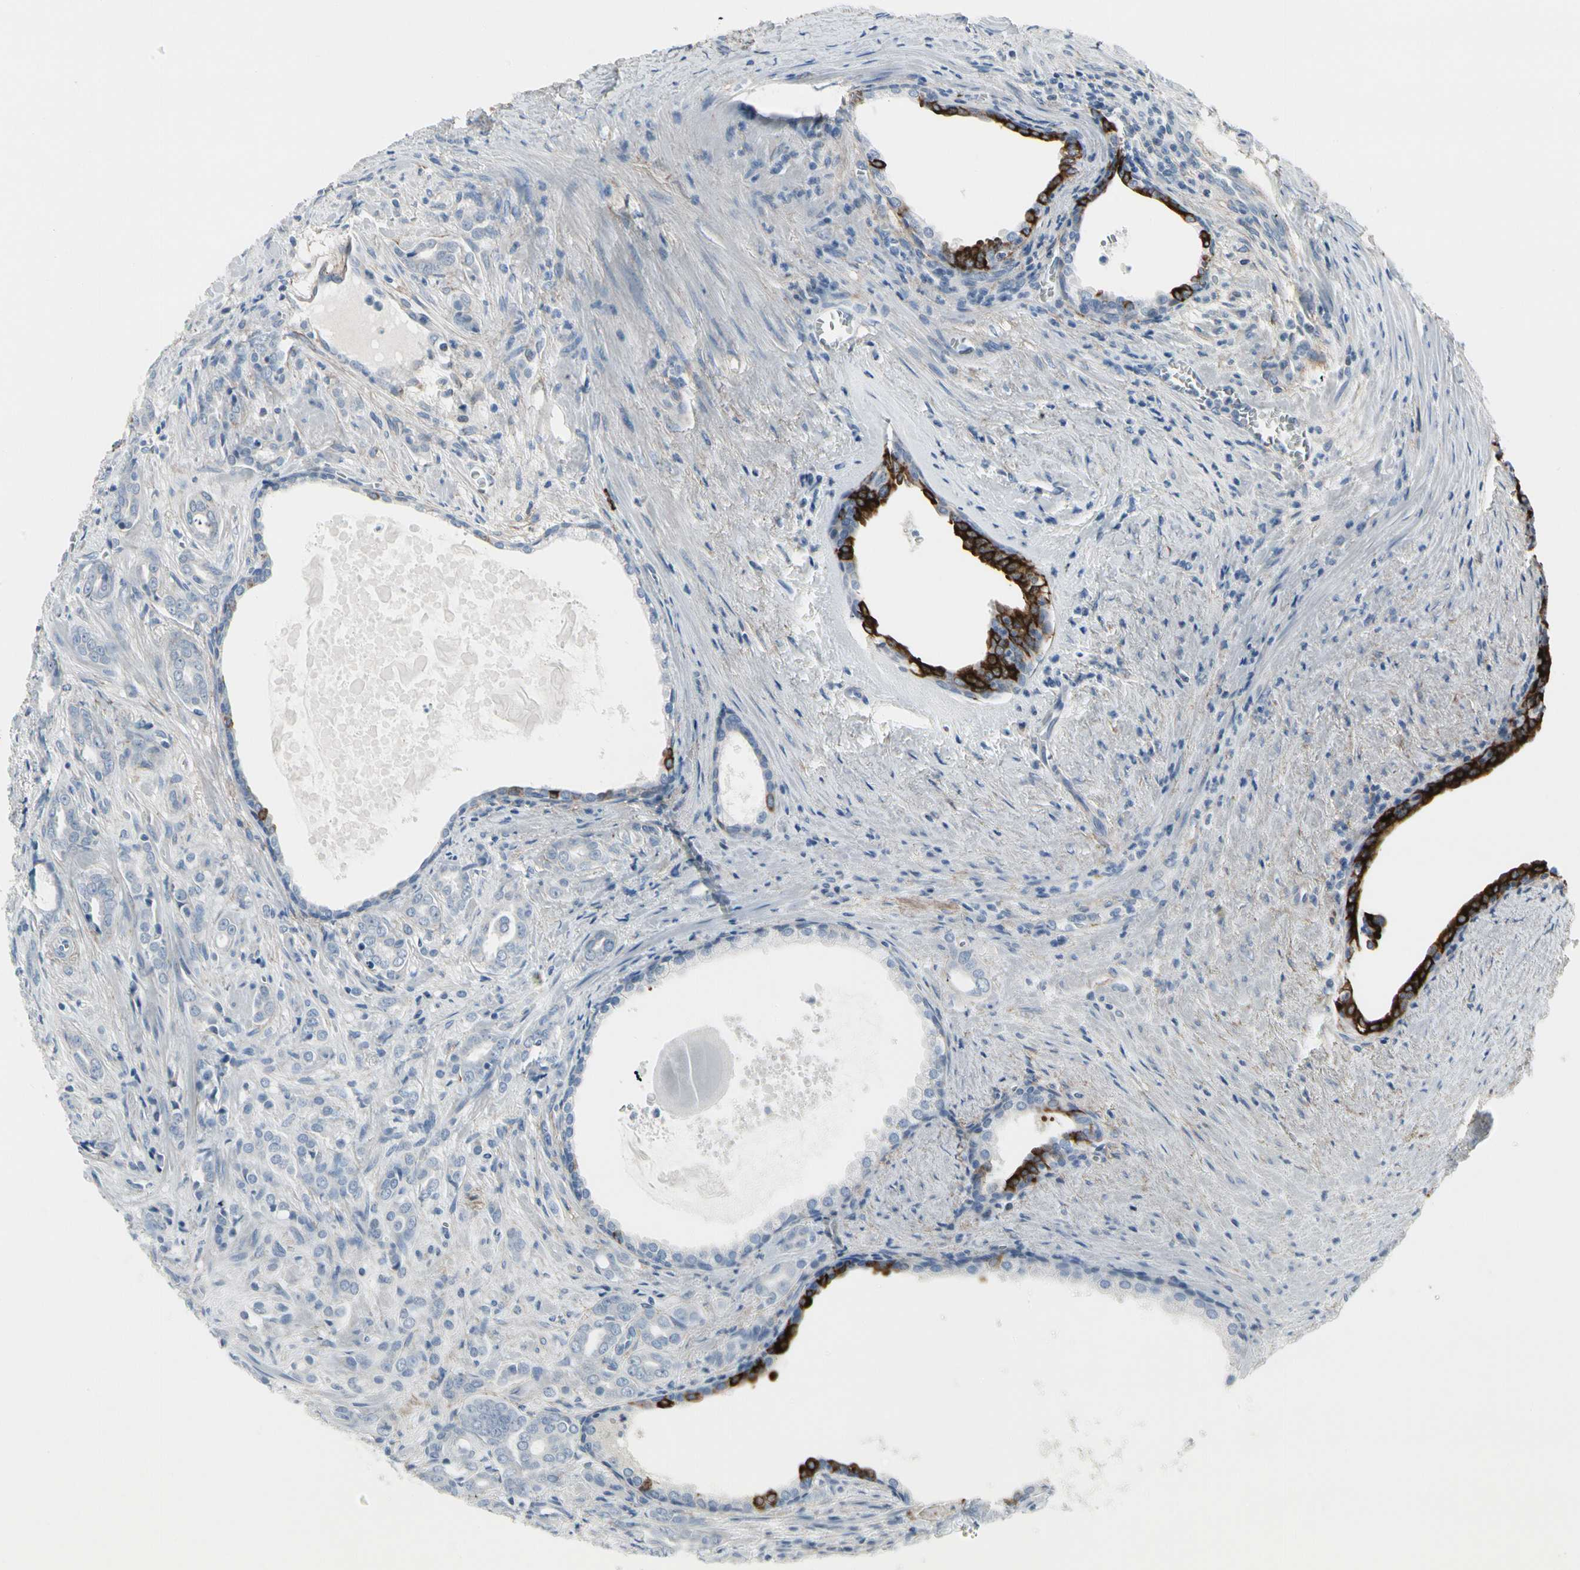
{"staining": {"intensity": "negative", "quantity": "none", "location": "none"}, "tissue": "prostate cancer", "cell_type": "Tumor cells", "image_type": "cancer", "snomed": [{"axis": "morphology", "description": "Adenocarcinoma, High grade"}, {"axis": "topography", "description": "Prostate"}], "caption": "High power microscopy photomicrograph of an immunohistochemistry (IHC) photomicrograph of adenocarcinoma (high-grade) (prostate), revealing no significant staining in tumor cells.", "gene": "PIGR", "patient": {"sex": "male", "age": 64}}